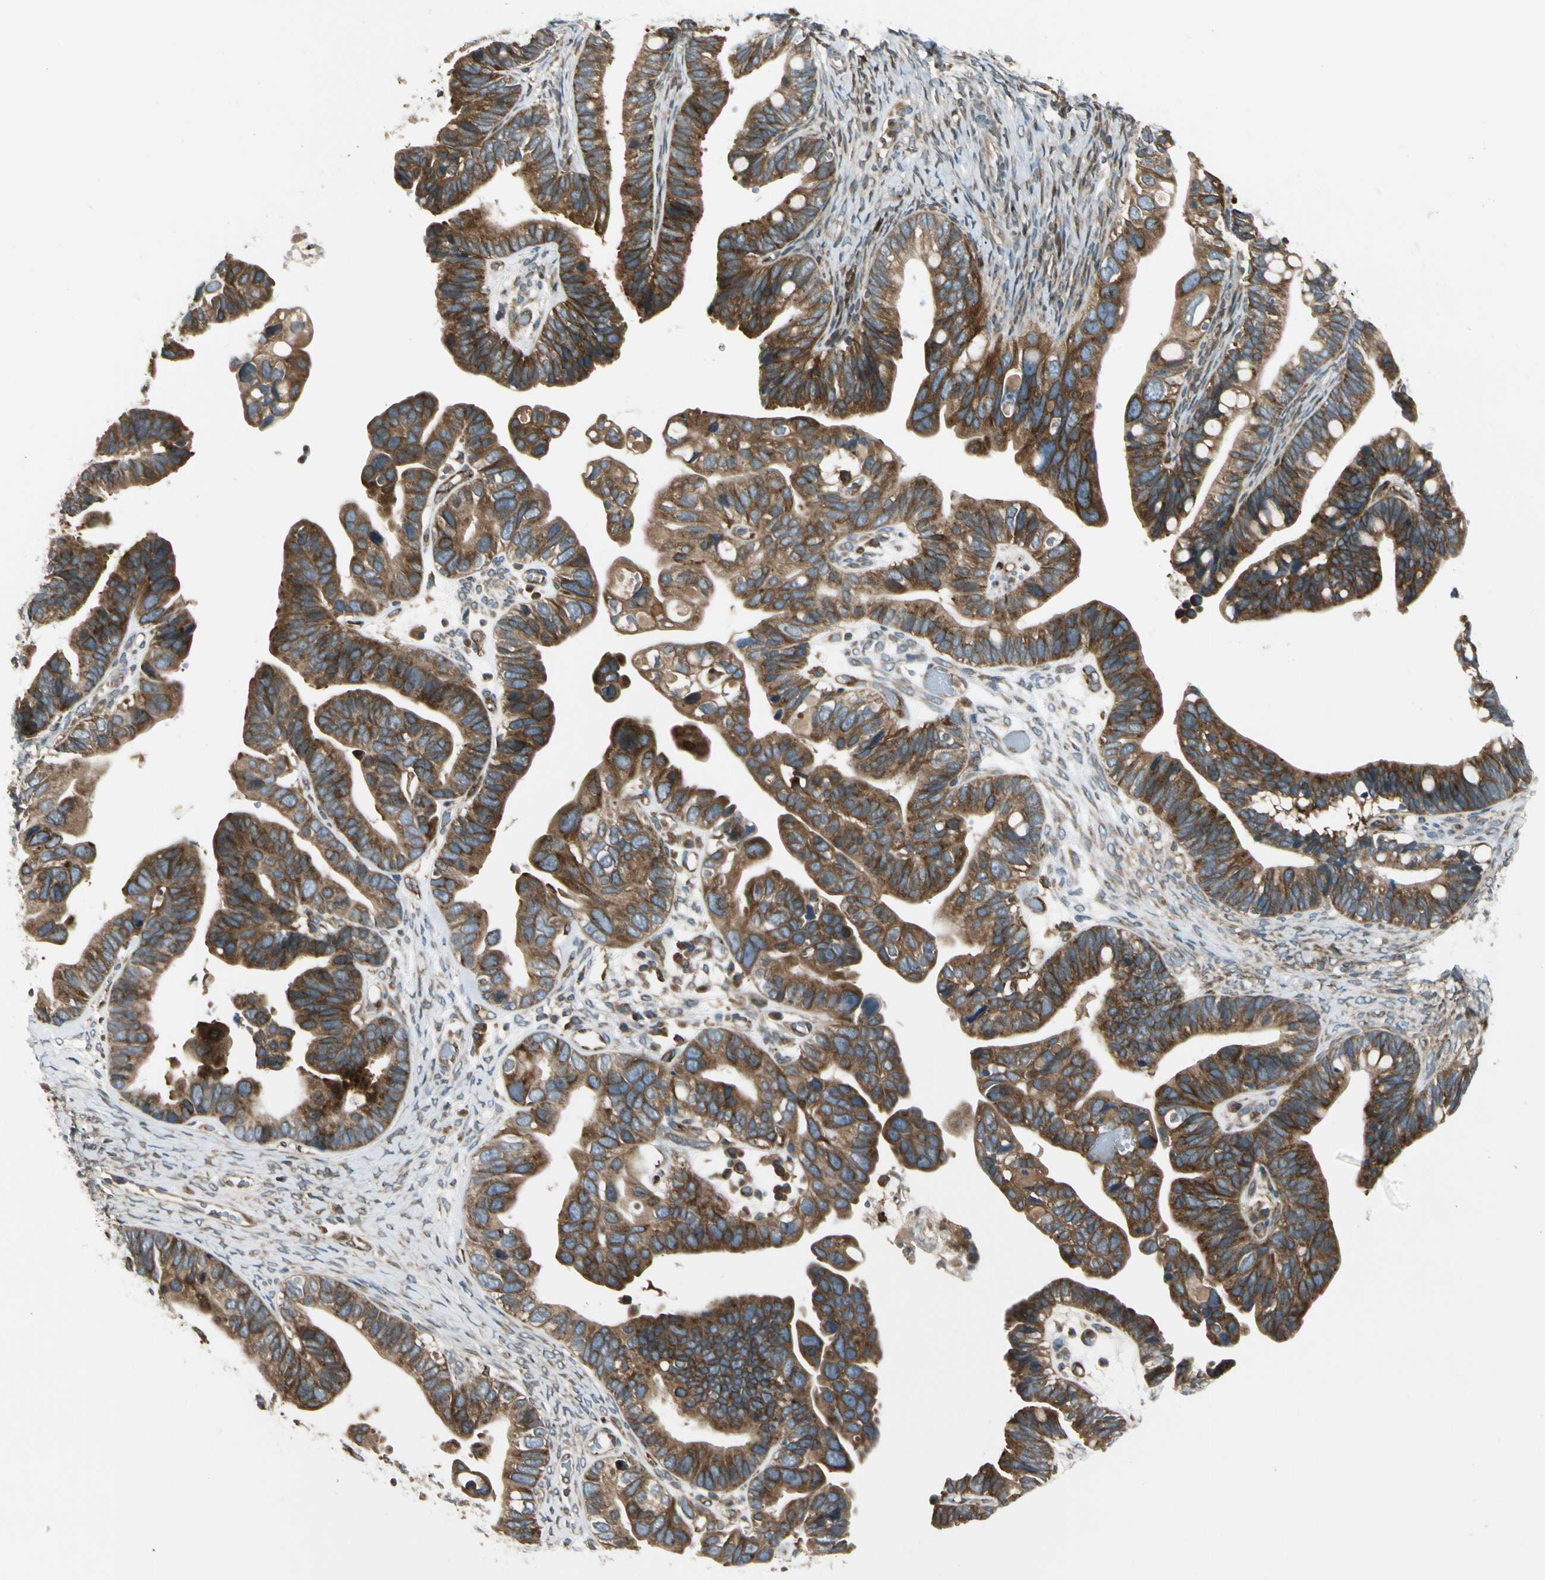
{"staining": {"intensity": "strong", "quantity": ">75%", "location": "cytoplasmic/membranous"}, "tissue": "ovarian cancer", "cell_type": "Tumor cells", "image_type": "cancer", "snomed": [{"axis": "morphology", "description": "Cystadenocarcinoma, serous, NOS"}, {"axis": "topography", "description": "Ovary"}], "caption": "High-magnification brightfield microscopy of serous cystadenocarcinoma (ovarian) stained with DAB (3,3'-diaminobenzidine) (brown) and counterstained with hematoxylin (blue). tumor cells exhibit strong cytoplasmic/membranous staining is appreciated in about>75% of cells.", "gene": "TRIO", "patient": {"sex": "female", "age": 56}}